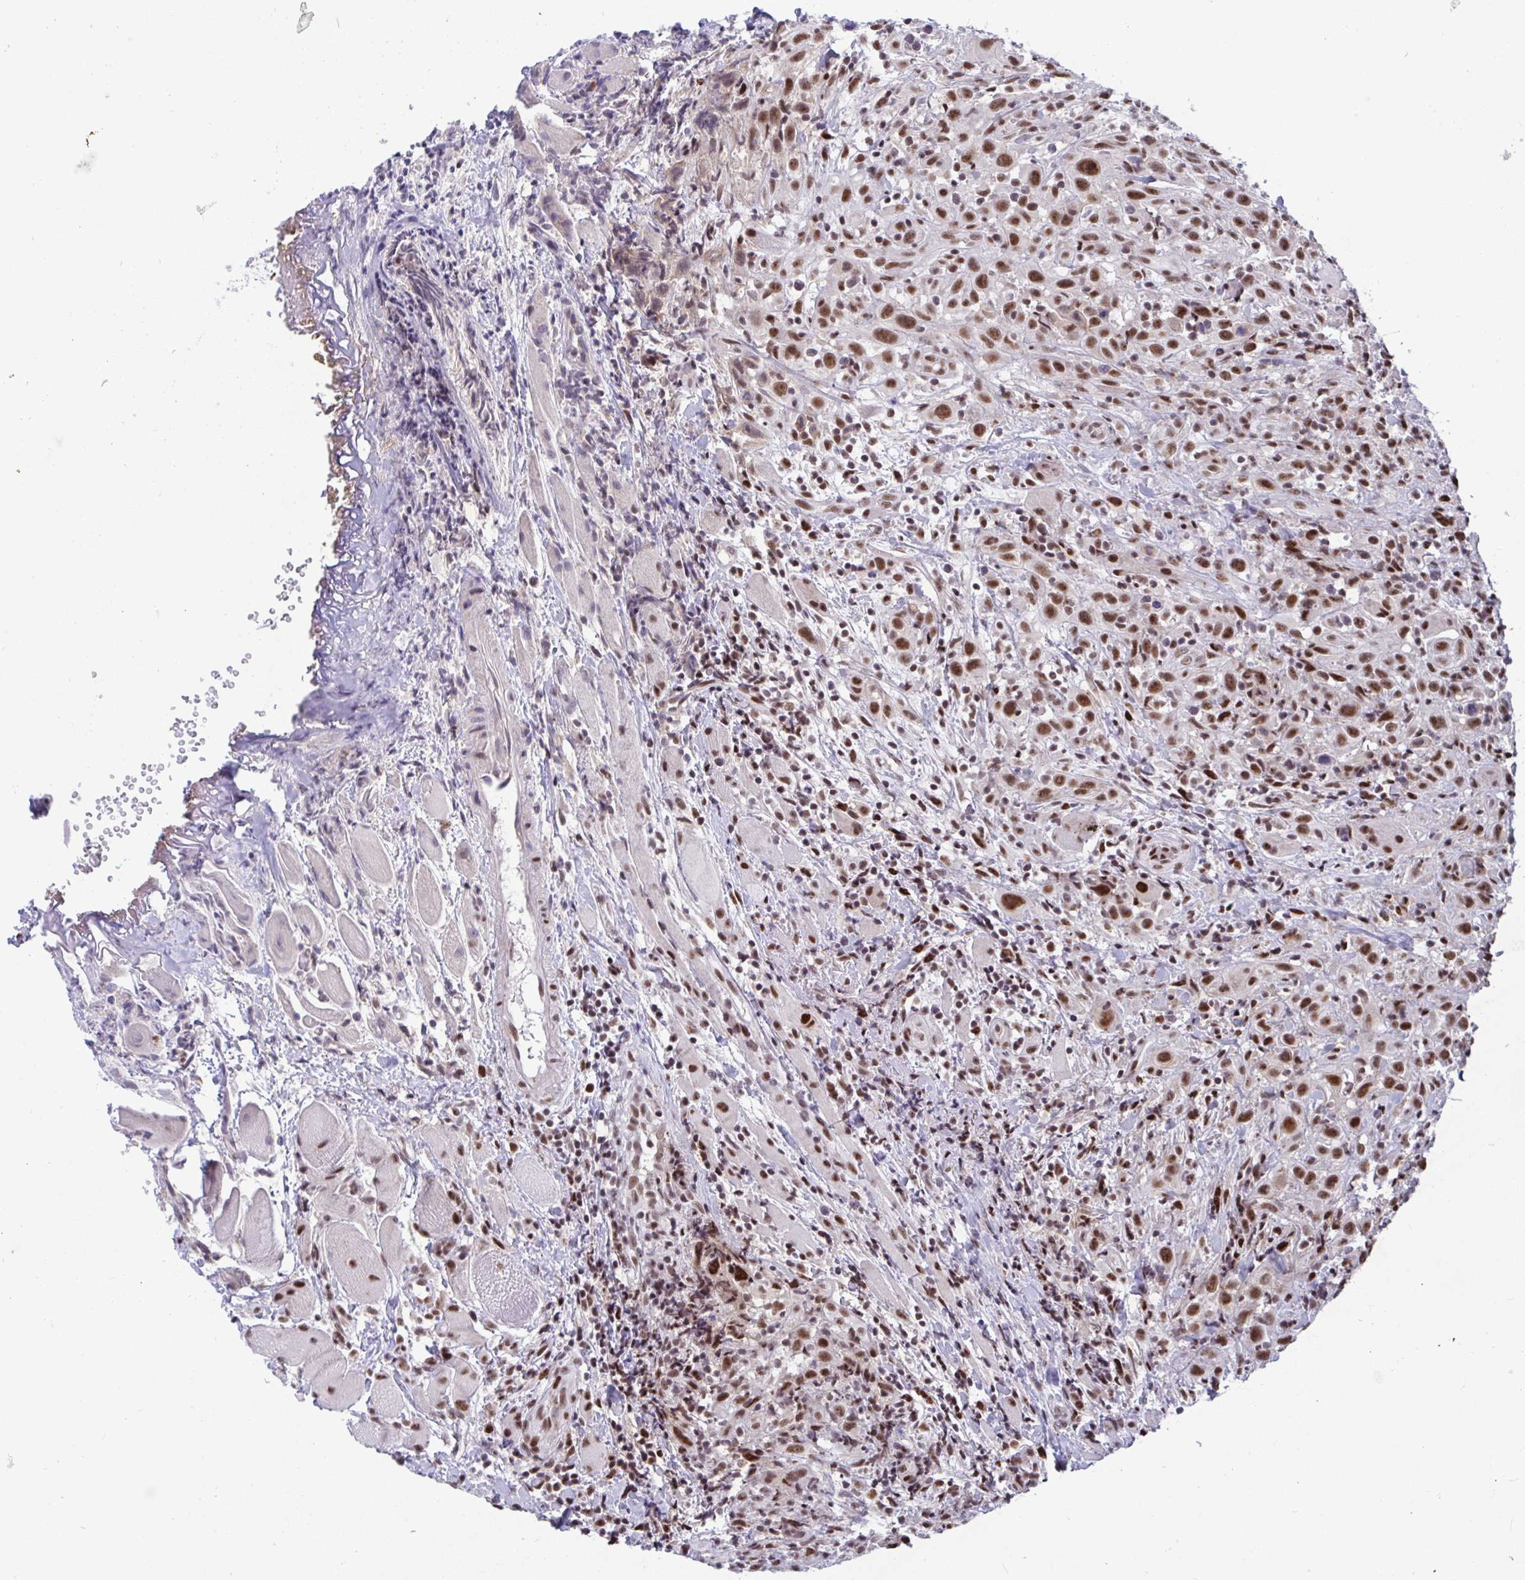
{"staining": {"intensity": "strong", "quantity": ">75%", "location": "nuclear"}, "tissue": "head and neck cancer", "cell_type": "Tumor cells", "image_type": "cancer", "snomed": [{"axis": "morphology", "description": "Squamous cell carcinoma, NOS"}, {"axis": "topography", "description": "Head-Neck"}], "caption": "Immunohistochemistry staining of head and neck squamous cell carcinoma, which demonstrates high levels of strong nuclear staining in approximately >75% of tumor cells indicating strong nuclear protein expression. The staining was performed using DAB (brown) for protein detection and nuclei were counterstained in hematoxylin (blue).", "gene": "WBP11", "patient": {"sex": "female", "age": 95}}